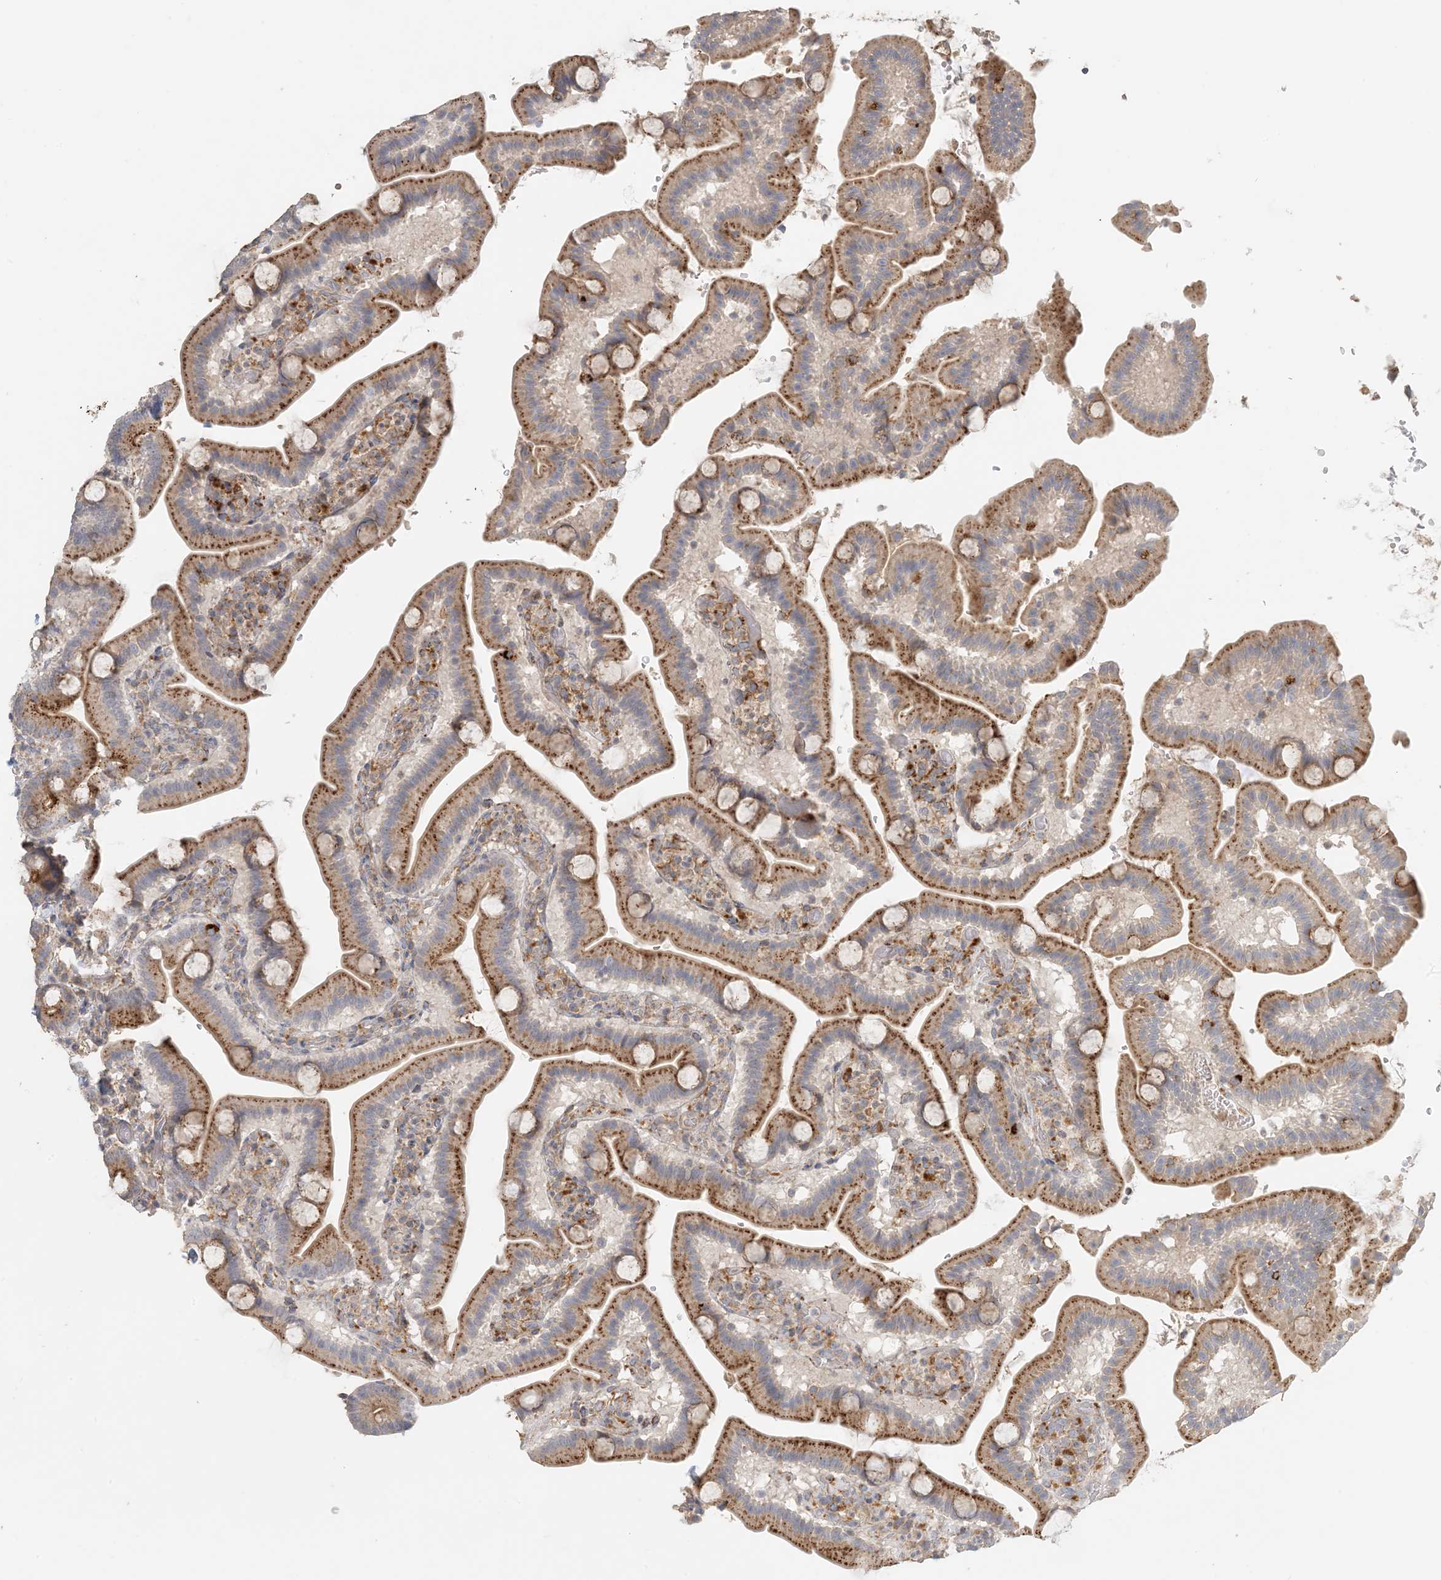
{"staining": {"intensity": "moderate", "quantity": ">75%", "location": "cytoplasmic/membranous"}, "tissue": "duodenum", "cell_type": "Glandular cells", "image_type": "normal", "snomed": [{"axis": "morphology", "description": "Normal tissue, NOS"}, {"axis": "topography", "description": "Duodenum"}], "caption": "The micrograph shows immunohistochemical staining of normal duodenum. There is moderate cytoplasmic/membranous staining is identified in about >75% of glandular cells.", "gene": "SPPL2A", "patient": {"sex": "male", "age": 55}}